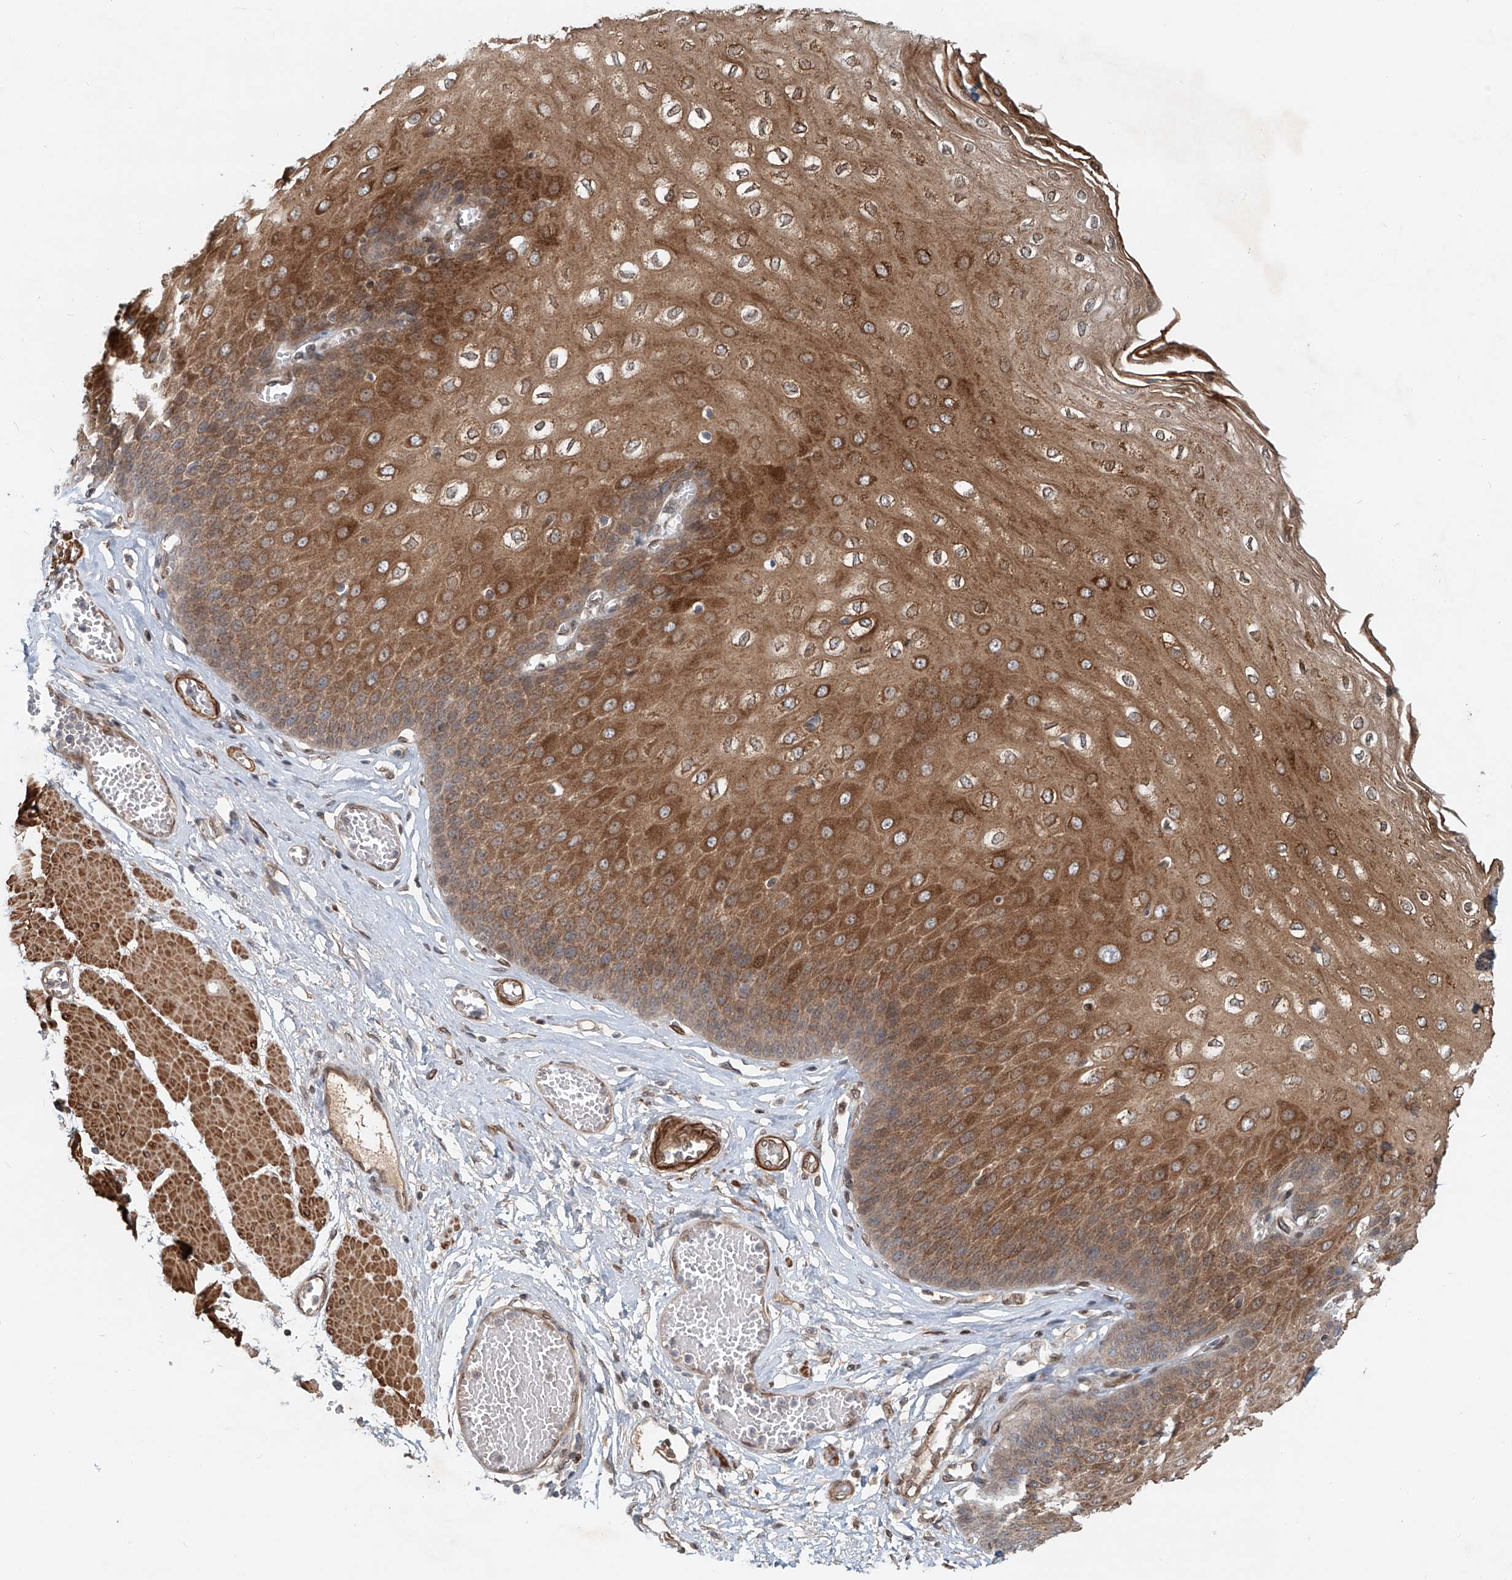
{"staining": {"intensity": "strong", "quantity": ">75%", "location": "cytoplasmic/membranous"}, "tissue": "esophagus", "cell_type": "Squamous epithelial cells", "image_type": "normal", "snomed": [{"axis": "morphology", "description": "Normal tissue, NOS"}, {"axis": "topography", "description": "Esophagus"}], "caption": "This is a photomicrograph of immunohistochemistry staining of benign esophagus, which shows strong staining in the cytoplasmic/membranous of squamous epithelial cells.", "gene": "SASH1", "patient": {"sex": "male", "age": 60}}